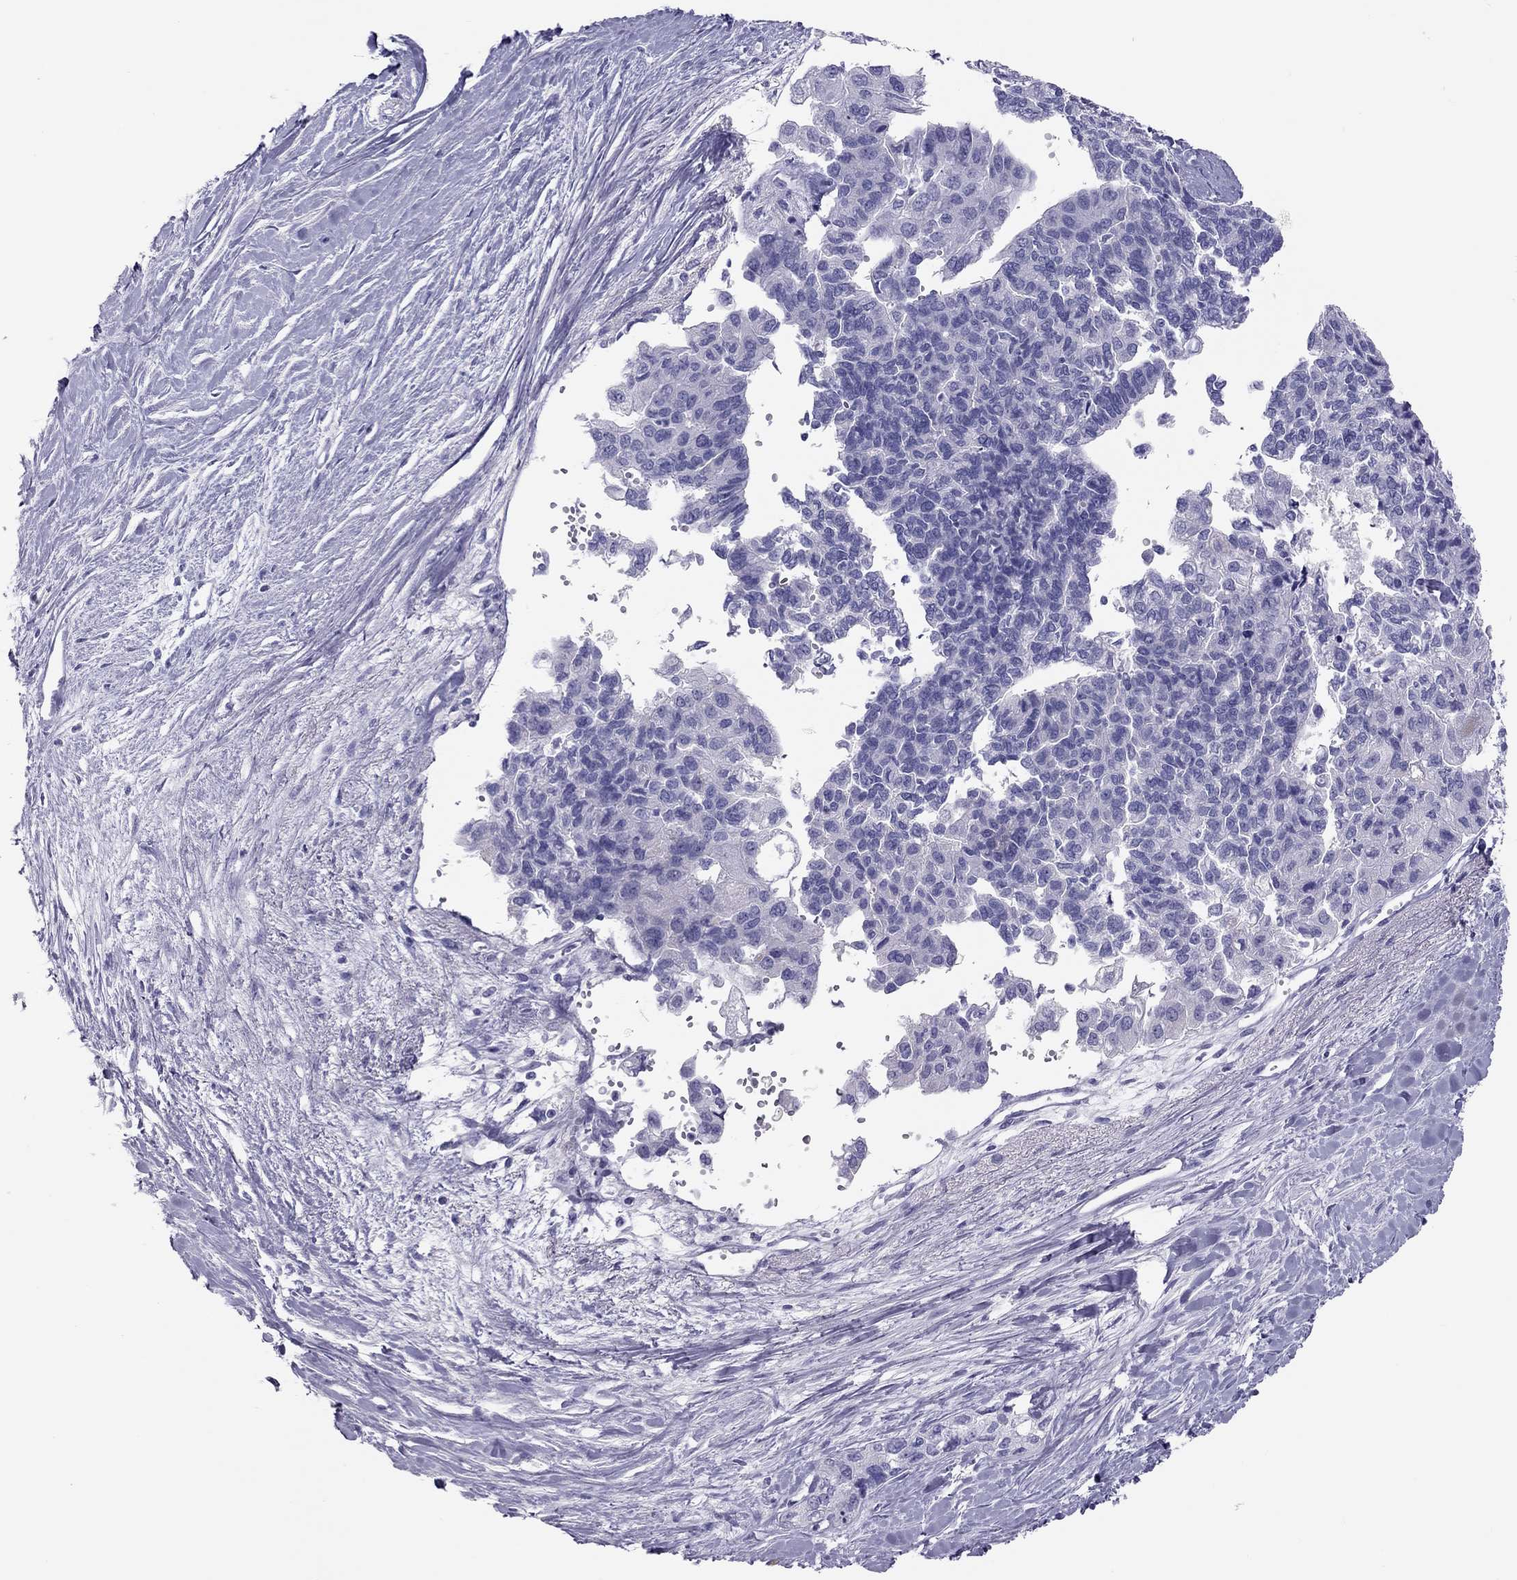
{"staining": {"intensity": "negative", "quantity": "none", "location": "none"}, "tissue": "pancreatic cancer", "cell_type": "Tumor cells", "image_type": "cancer", "snomed": [{"axis": "morphology", "description": "Adenocarcinoma, NOS"}, {"axis": "topography", "description": "Pancreas"}], "caption": "A histopathology image of pancreatic cancer stained for a protein demonstrates no brown staining in tumor cells.", "gene": "PSMB11", "patient": {"sex": "female", "age": 50}}